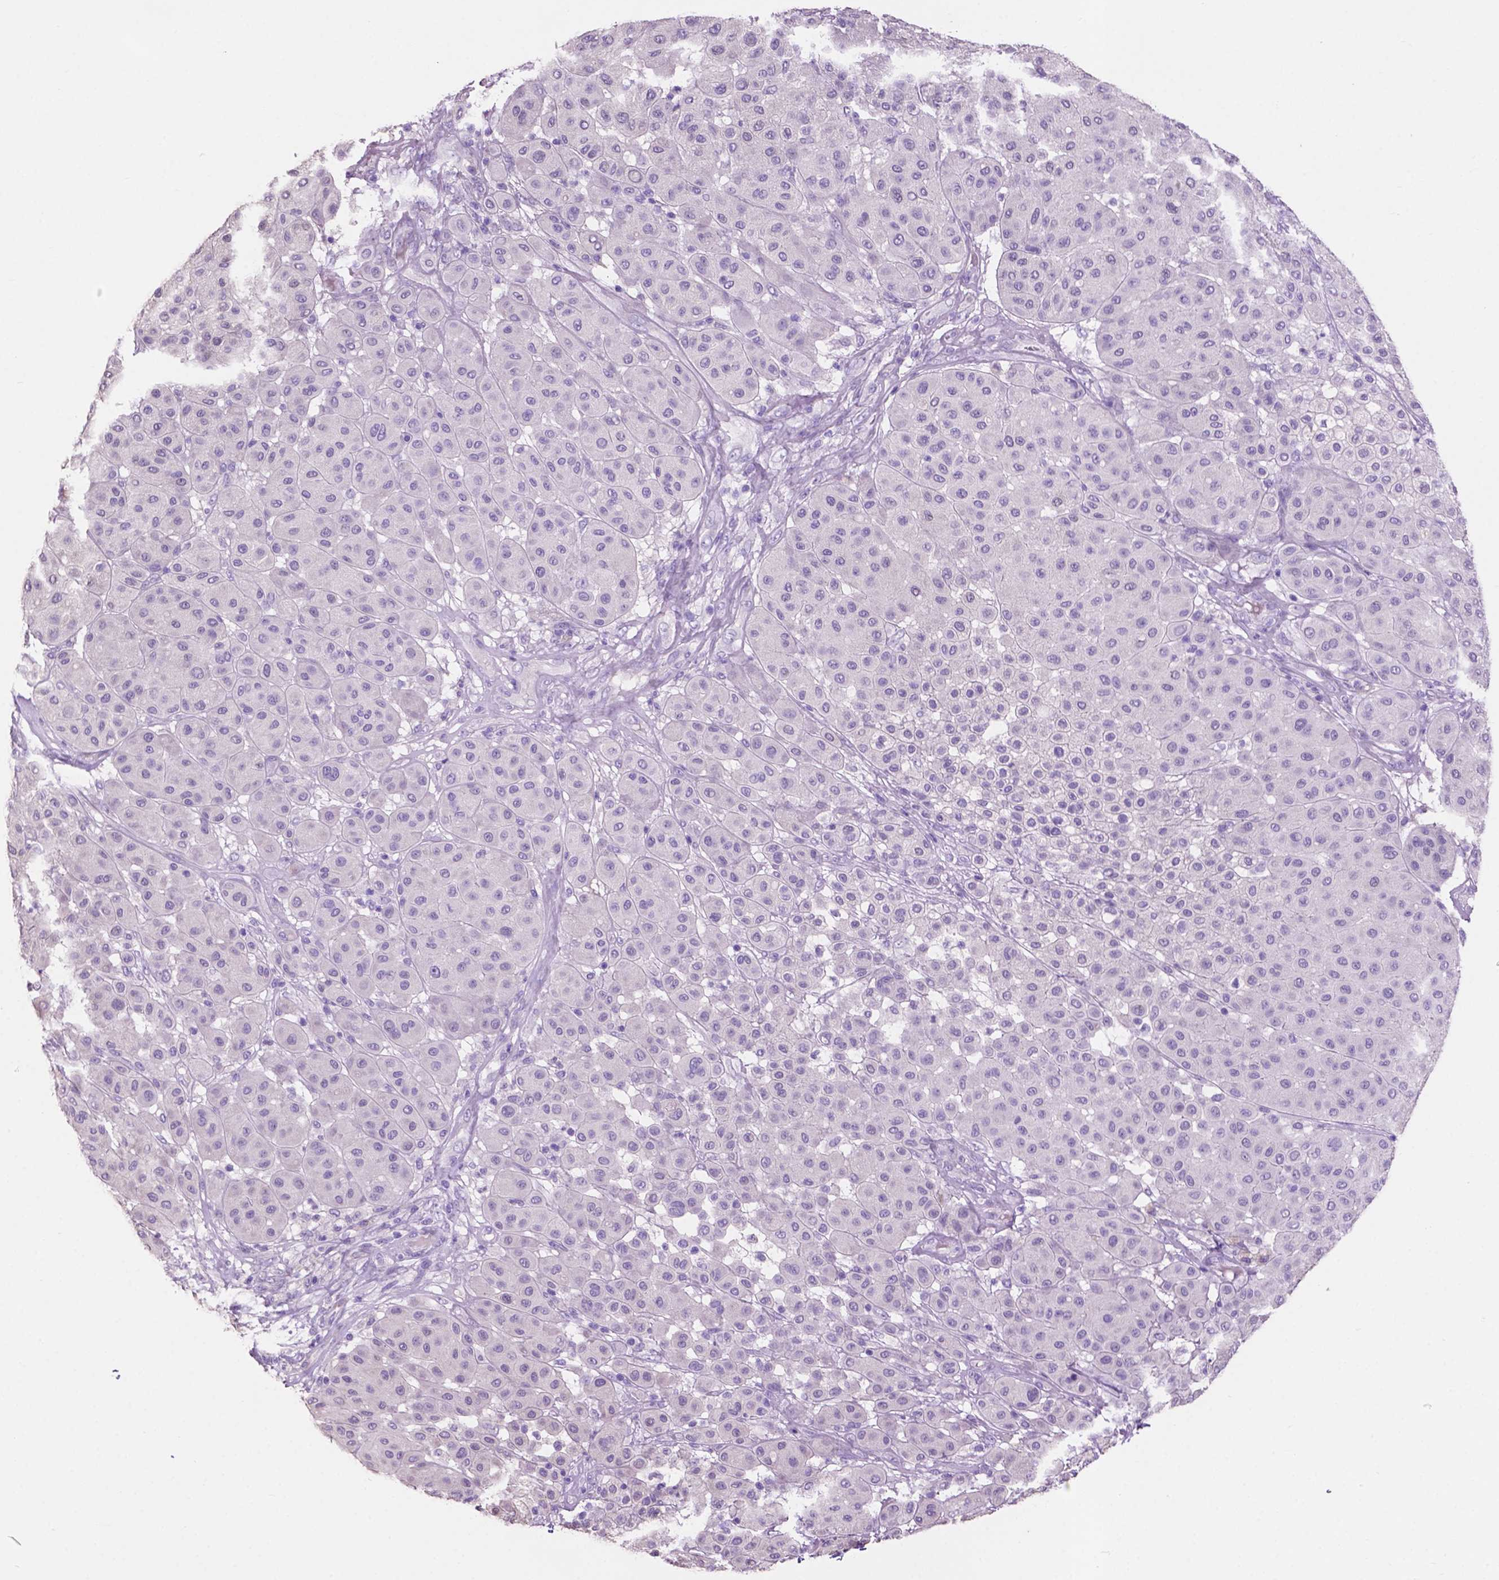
{"staining": {"intensity": "negative", "quantity": "none", "location": "none"}, "tissue": "melanoma", "cell_type": "Tumor cells", "image_type": "cancer", "snomed": [{"axis": "morphology", "description": "Malignant melanoma, Metastatic site"}, {"axis": "topography", "description": "Smooth muscle"}], "caption": "Tumor cells are negative for protein expression in human melanoma.", "gene": "CLDN17", "patient": {"sex": "male", "age": 41}}